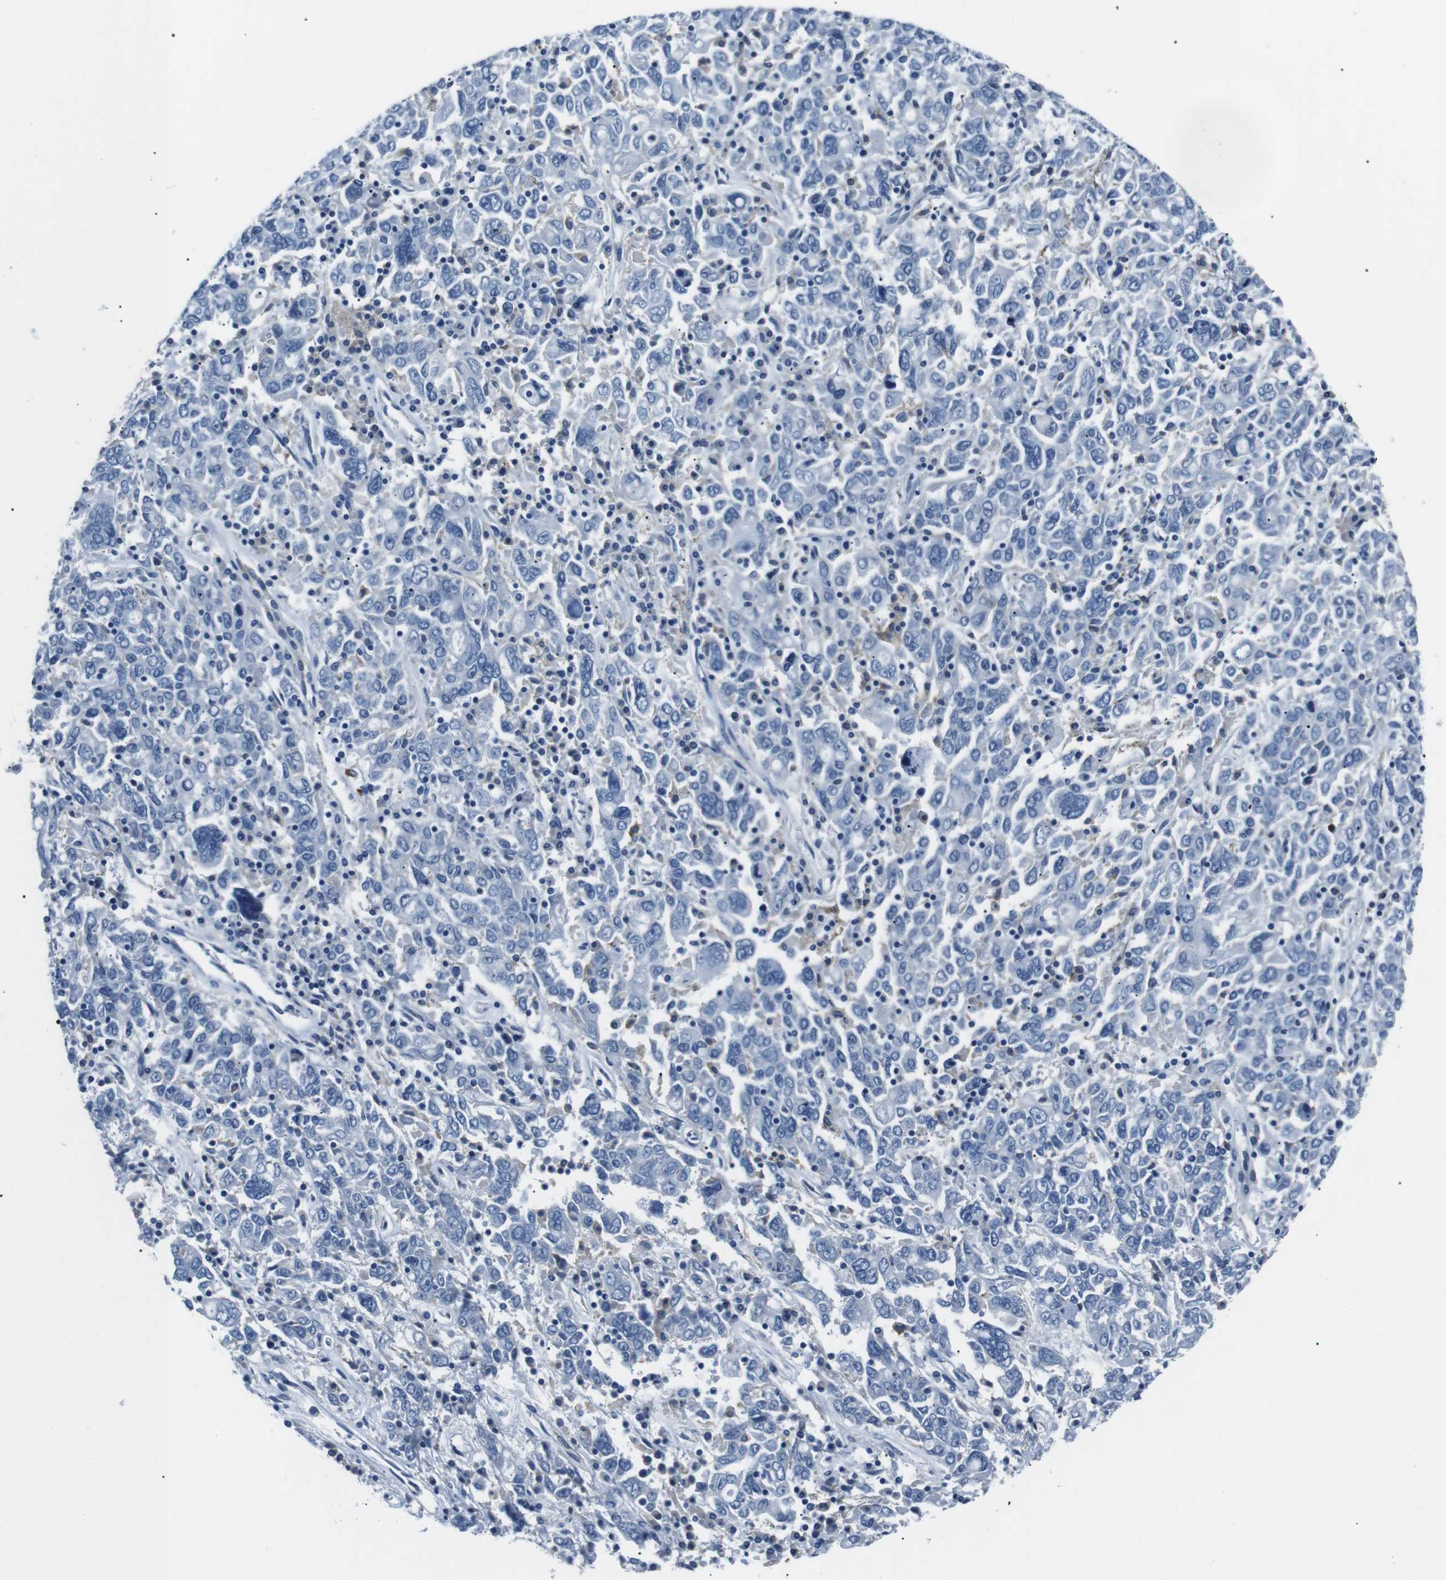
{"staining": {"intensity": "negative", "quantity": "none", "location": "none"}, "tissue": "ovarian cancer", "cell_type": "Tumor cells", "image_type": "cancer", "snomed": [{"axis": "morphology", "description": "Carcinoma, endometroid"}, {"axis": "topography", "description": "Ovary"}], "caption": "Micrograph shows no protein positivity in tumor cells of ovarian cancer (endometroid carcinoma) tissue.", "gene": "CSF2RA", "patient": {"sex": "female", "age": 62}}